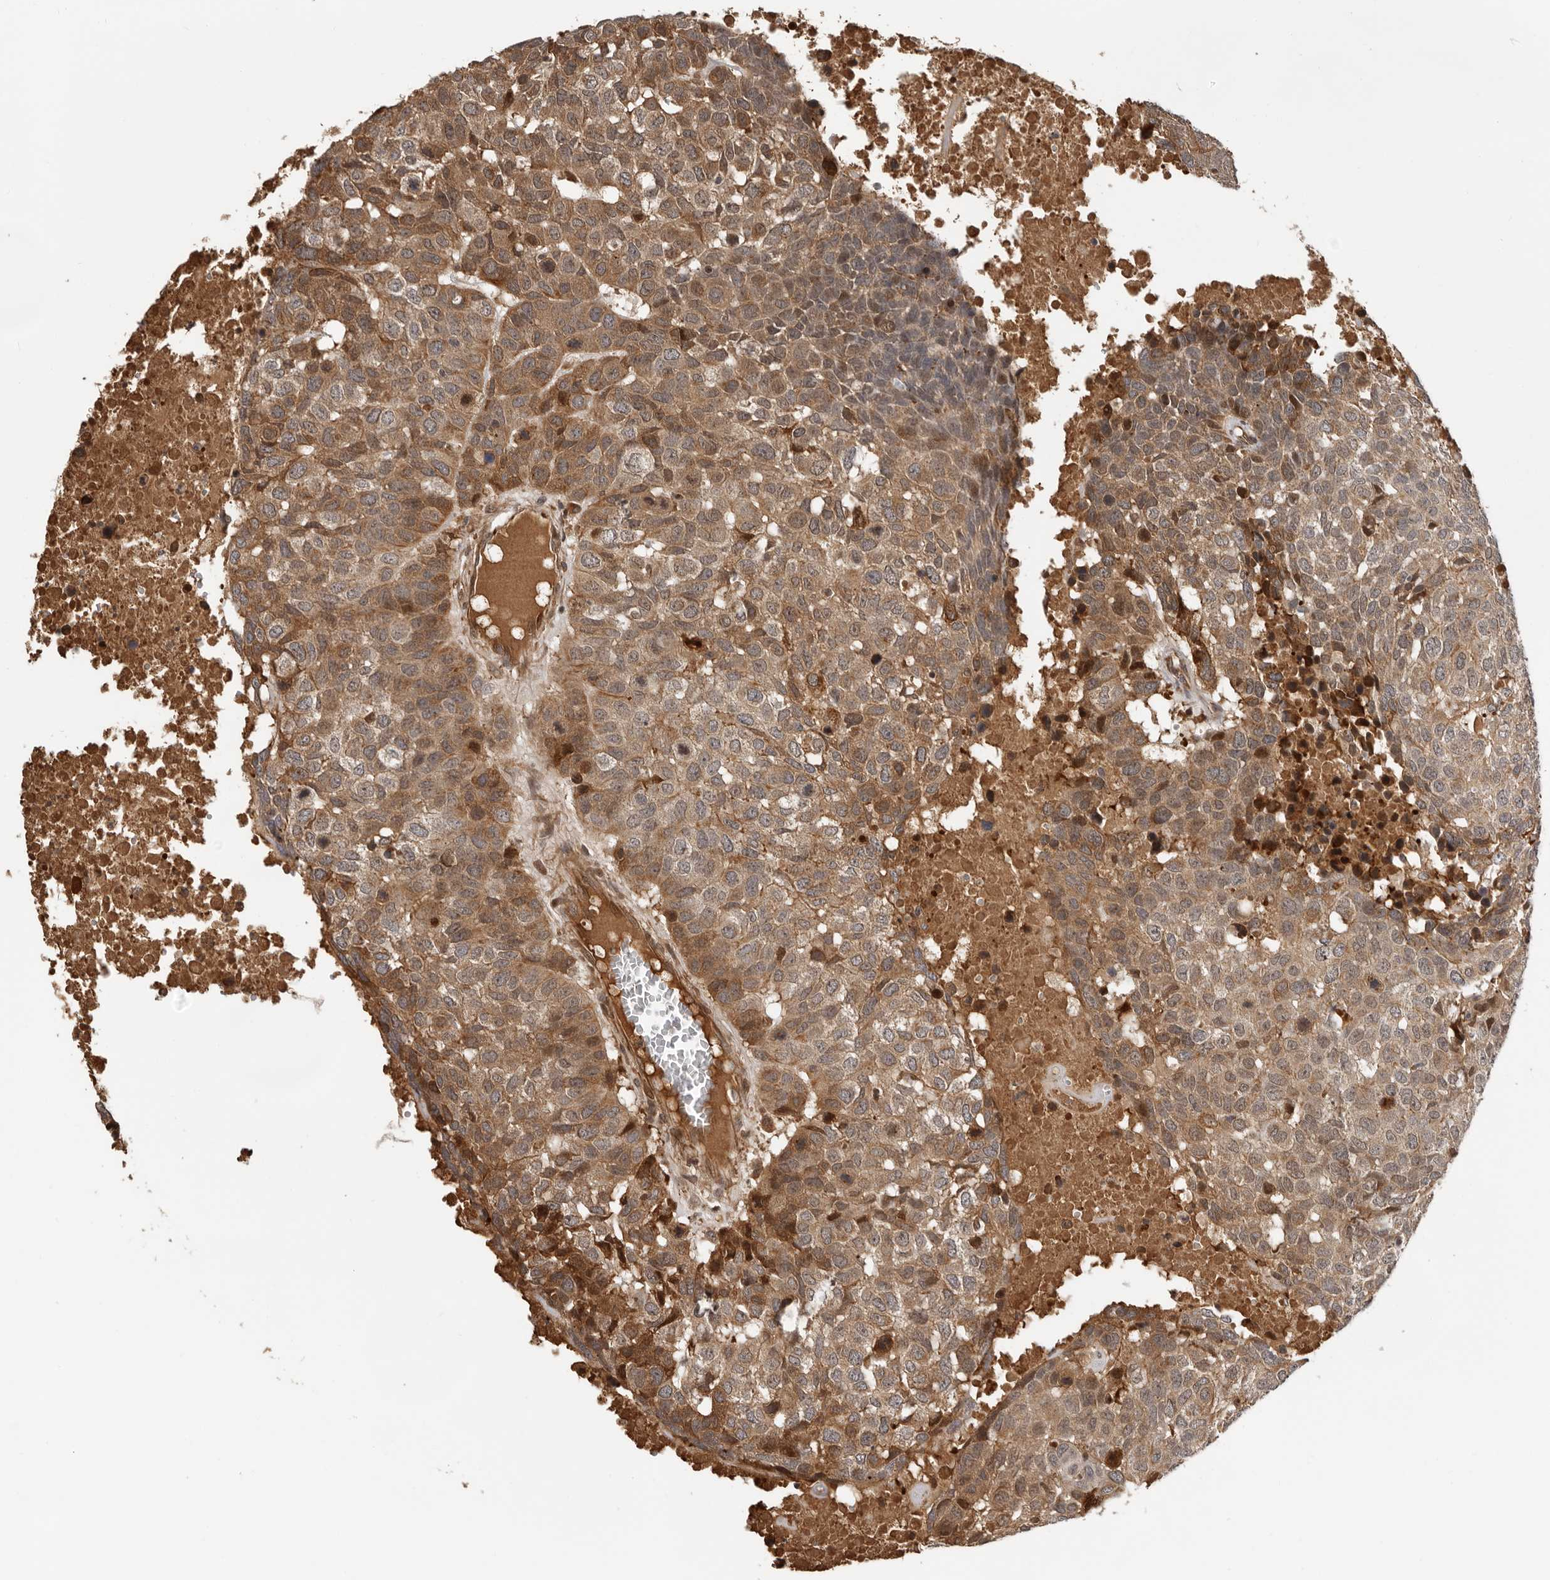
{"staining": {"intensity": "moderate", "quantity": ">75%", "location": "cytoplasmic/membranous,nuclear"}, "tissue": "head and neck cancer", "cell_type": "Tumor cells", "image_type": "cancer", "snomed": [{"axis": "morphology", "description": "Squamous cell carcinoma, NOS"}, {"axis": "topography", "description": "Head-Neck"}], "caption": "The image reveals a brown stain indicating the presence of a protein in the cytoplasmic/membranous and nuclear of tumor cells in head and neck squamous cell carcinoma.", "gene": "RNF157", "patient": {"sex": "male", "age": 66}}